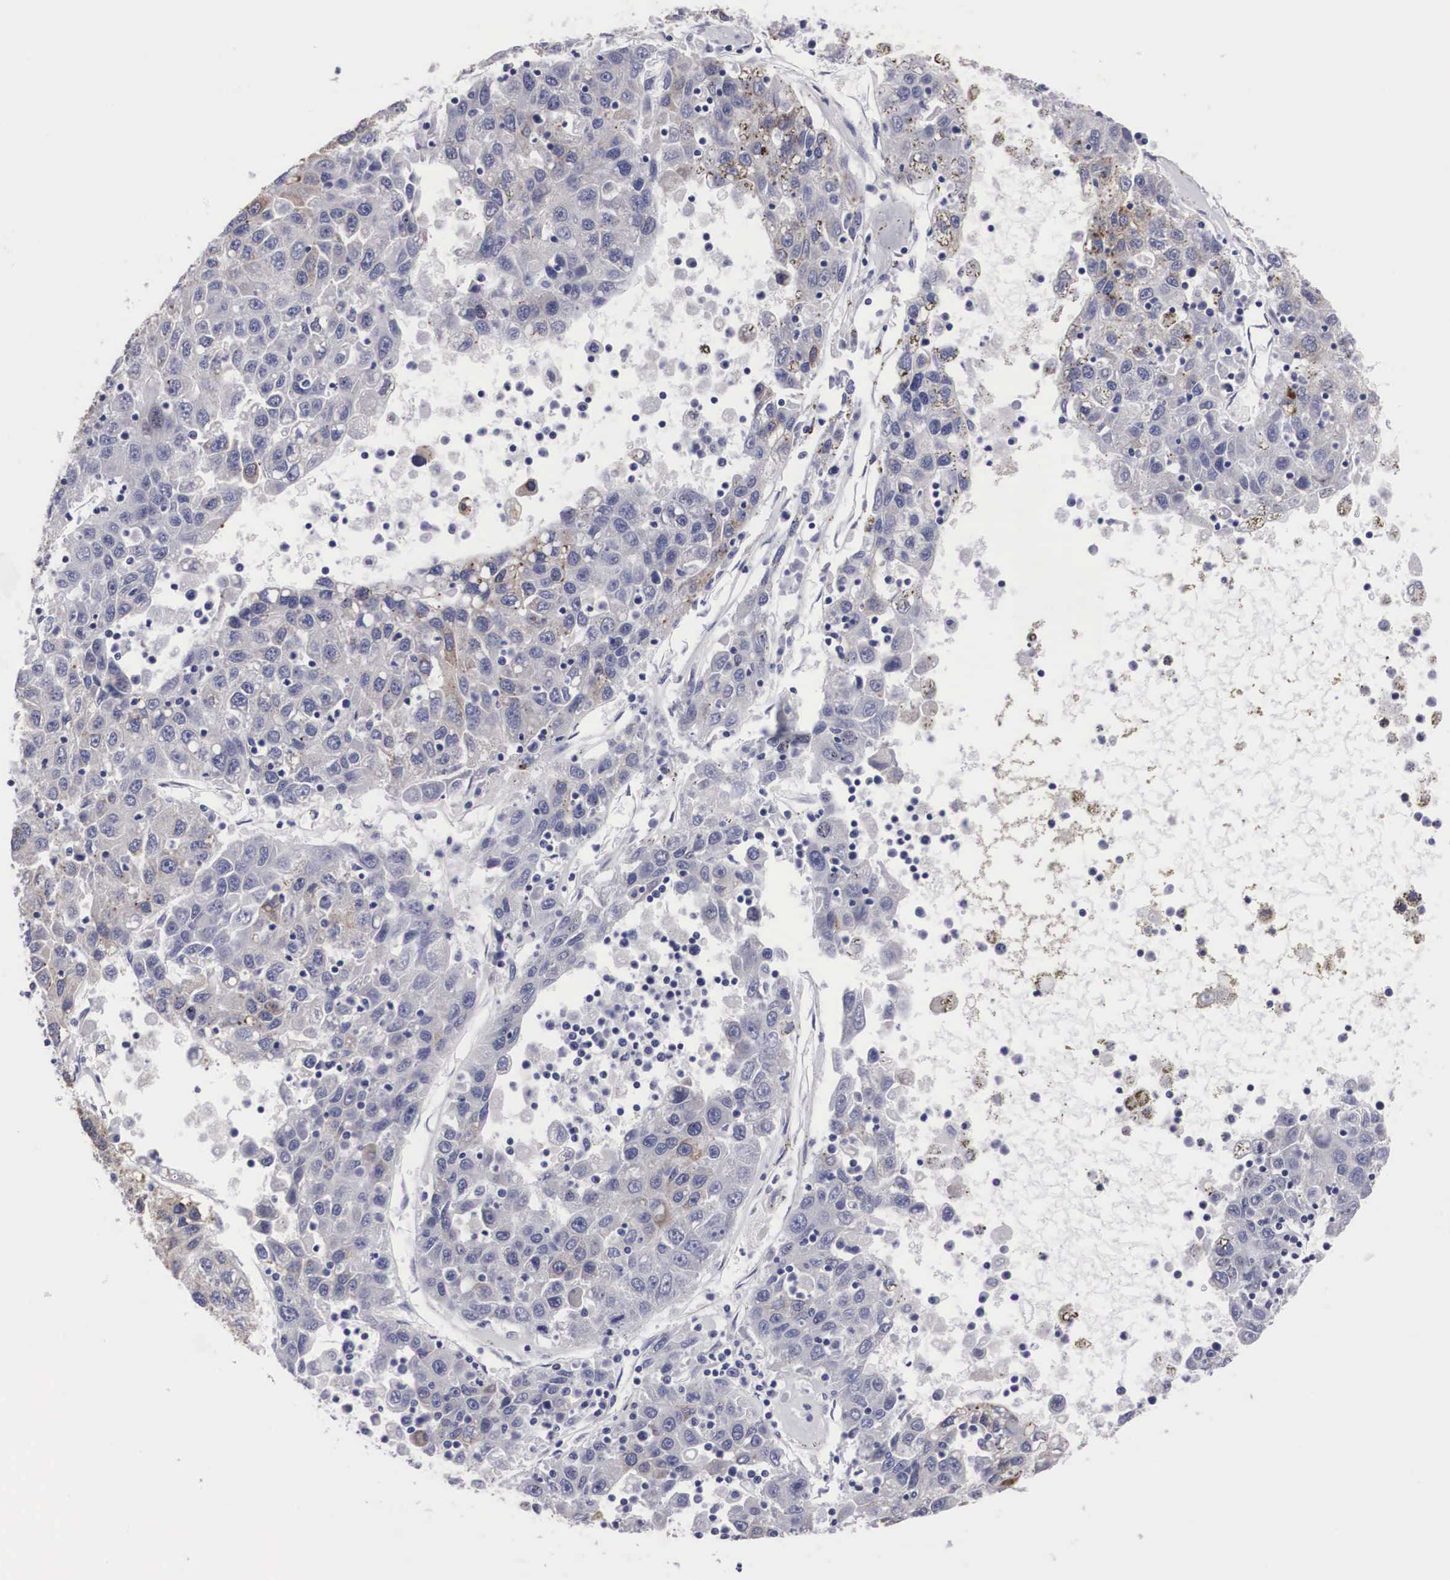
{"staining": {"intensity": "weak", "quantity": "<25%", "location": "cytoplasmic/membranous"}, "tissue": "liver cancer", "cell_type": "Tumor cells", "image_type": "cancer", "snomed": [{"axis": "morphology", "description": "Carcinoma, Hepatocellular, NOS"}, {"axis": "topography", "description": "Liver"}], "caption": "Image shows no significant protein expression in tumor cells of liver cancer.", "gene": "ARMCX3", "patient": {"sex": "male", "age": 49}}